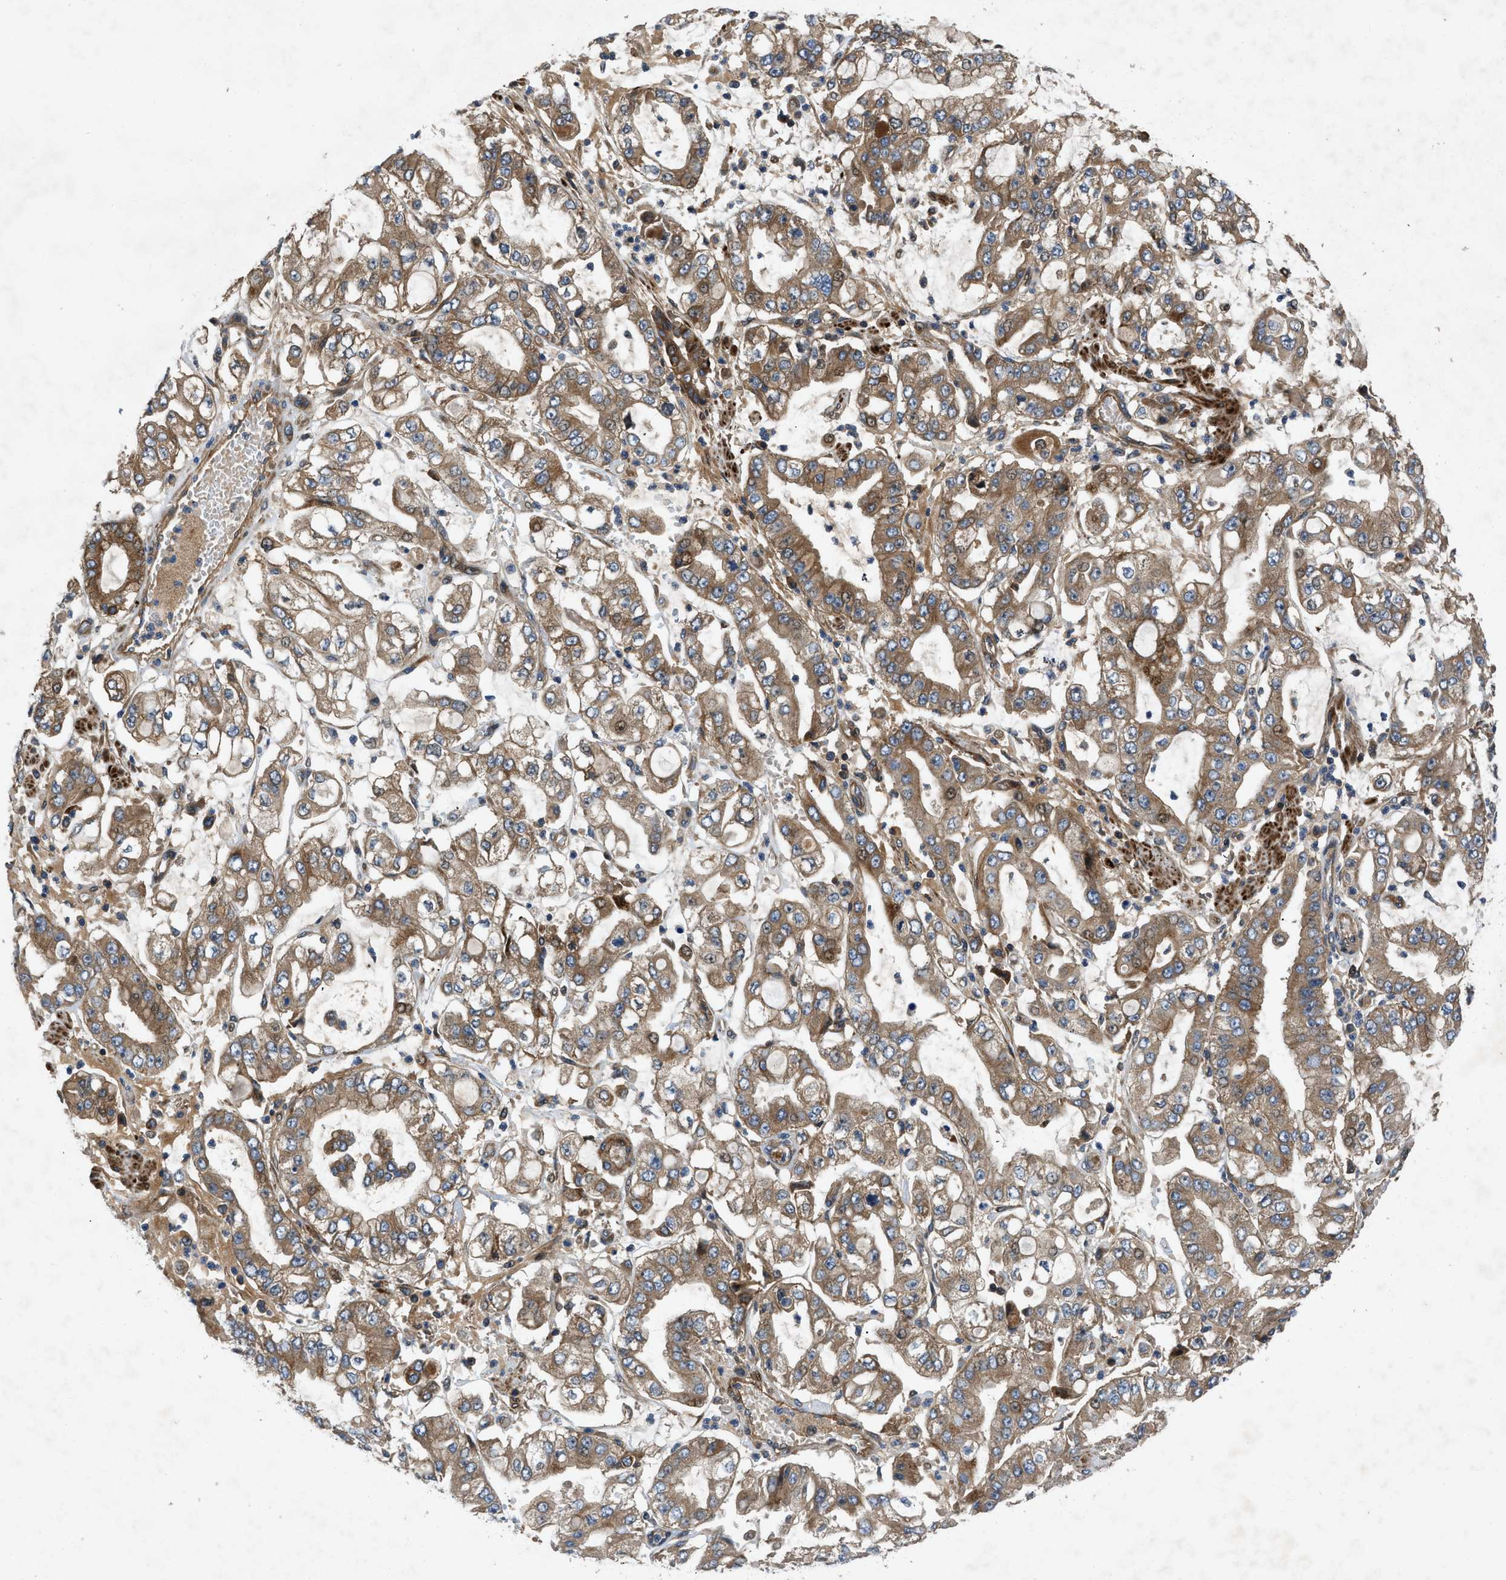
{"staining": {"intensity": "moderate", "quantity": ">75%", "location": "cytoplasmic/membranous"}, "tissue": "stomach cancer", "cell_type": "Tumor cells", "image_type": "cancer", "snomed": [{"axis": "morphology", "description": "Adenocarcinoma, NOS"}, {"axis": "topography", "description": "Stomach"}], "caption": "The immunohistochemical stain shows moderate cytoplasmic/membranous expression in tumor cells of stomach cancer tissue.", "gene": "CNNM3", "patient": {"sex": "male", "age": 76}}